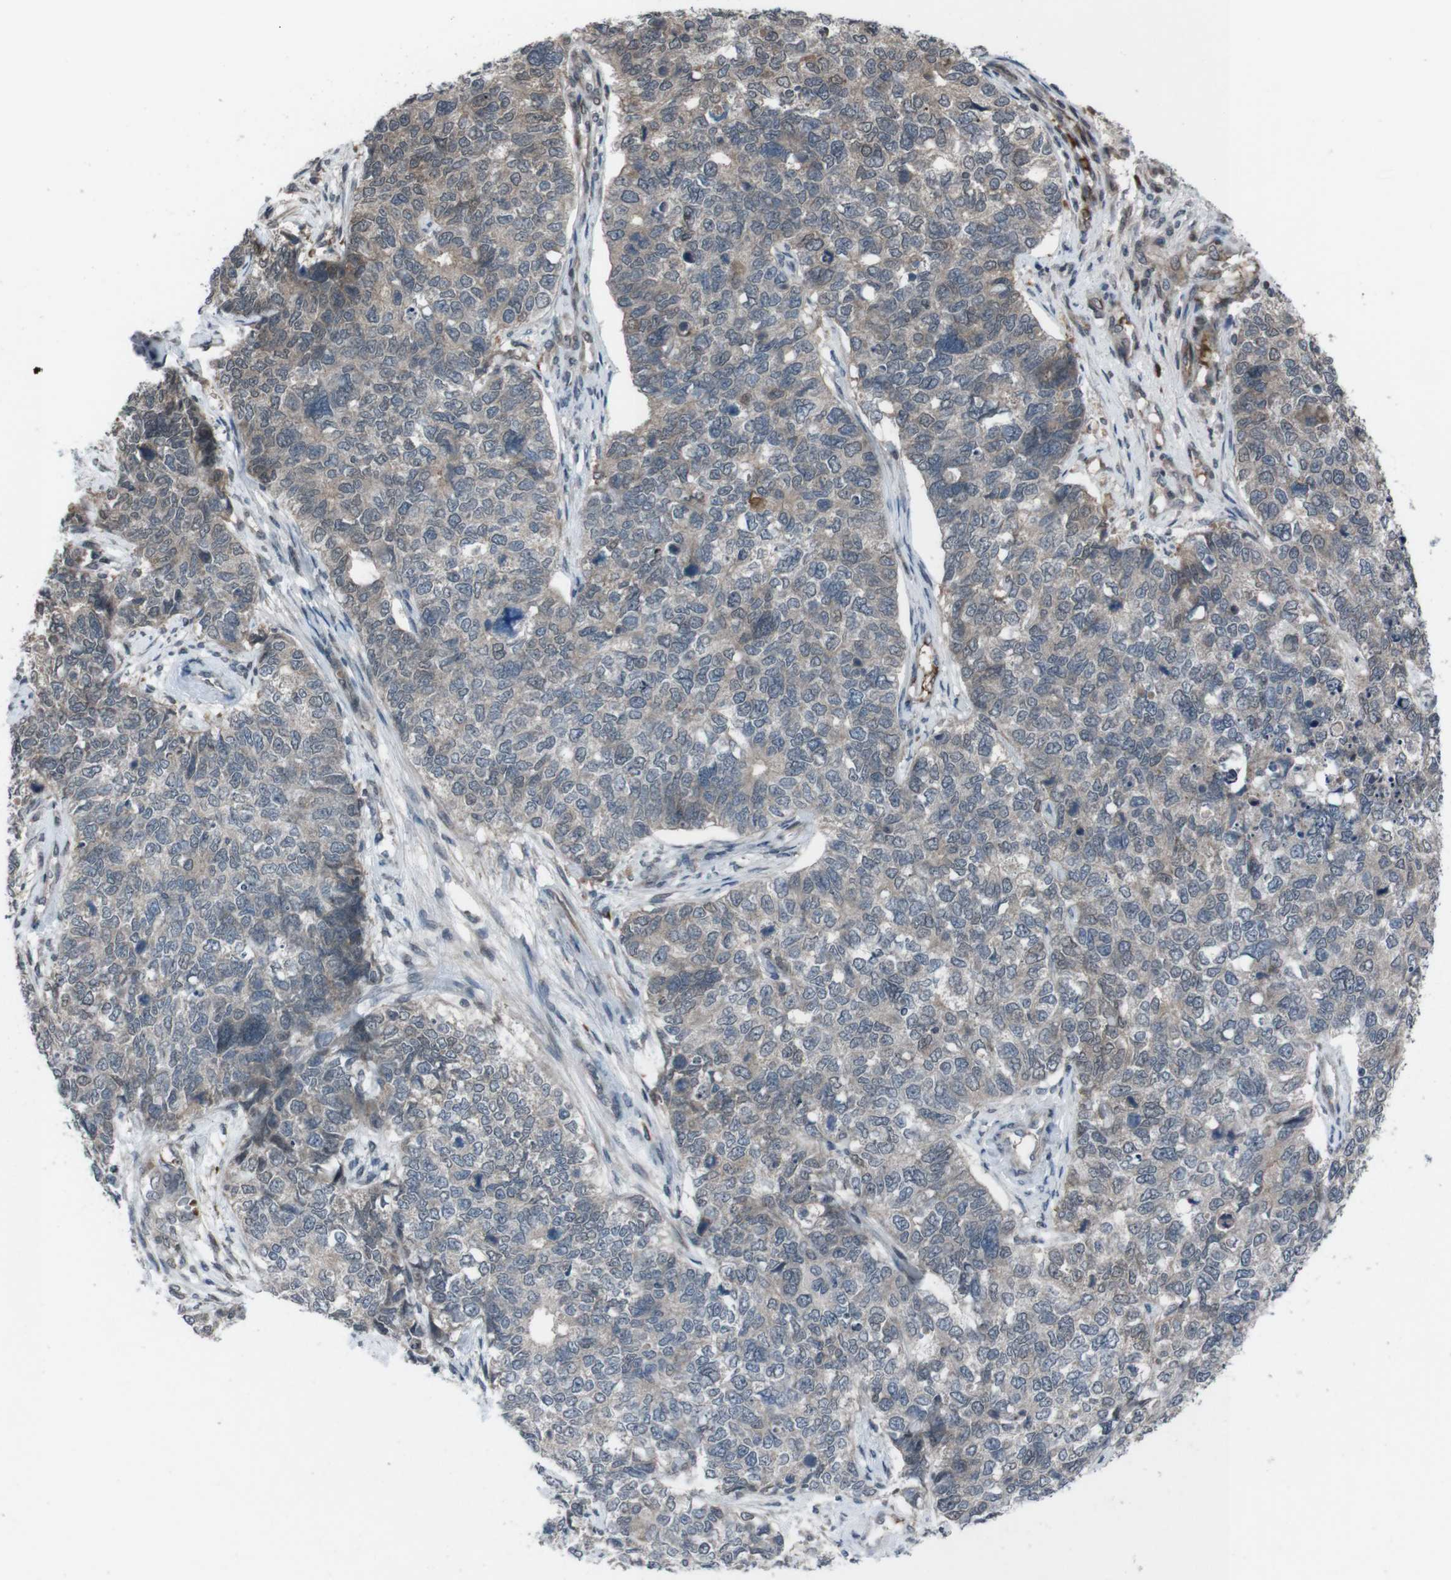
{"staining": {"intensity": "weak", "quantity": "<25%", "location": "cytoplasmic/membranous,nuclear"}, "tissue": "cervical cancer", "cell_type": "Tumor cells", "image_type": "cancer", "snomed": [{"axis": "morphology", "description": "Squamous cell carcinoma, NOS"}, {"axis": "topography", "description": "Cervix"}], "caption": "Tumor cells are negative for protein expression in human cervical cancer (squamous cell carcinoma).", "gene": "SS18L1", "patient": {"sex": "female", "age": 63}}